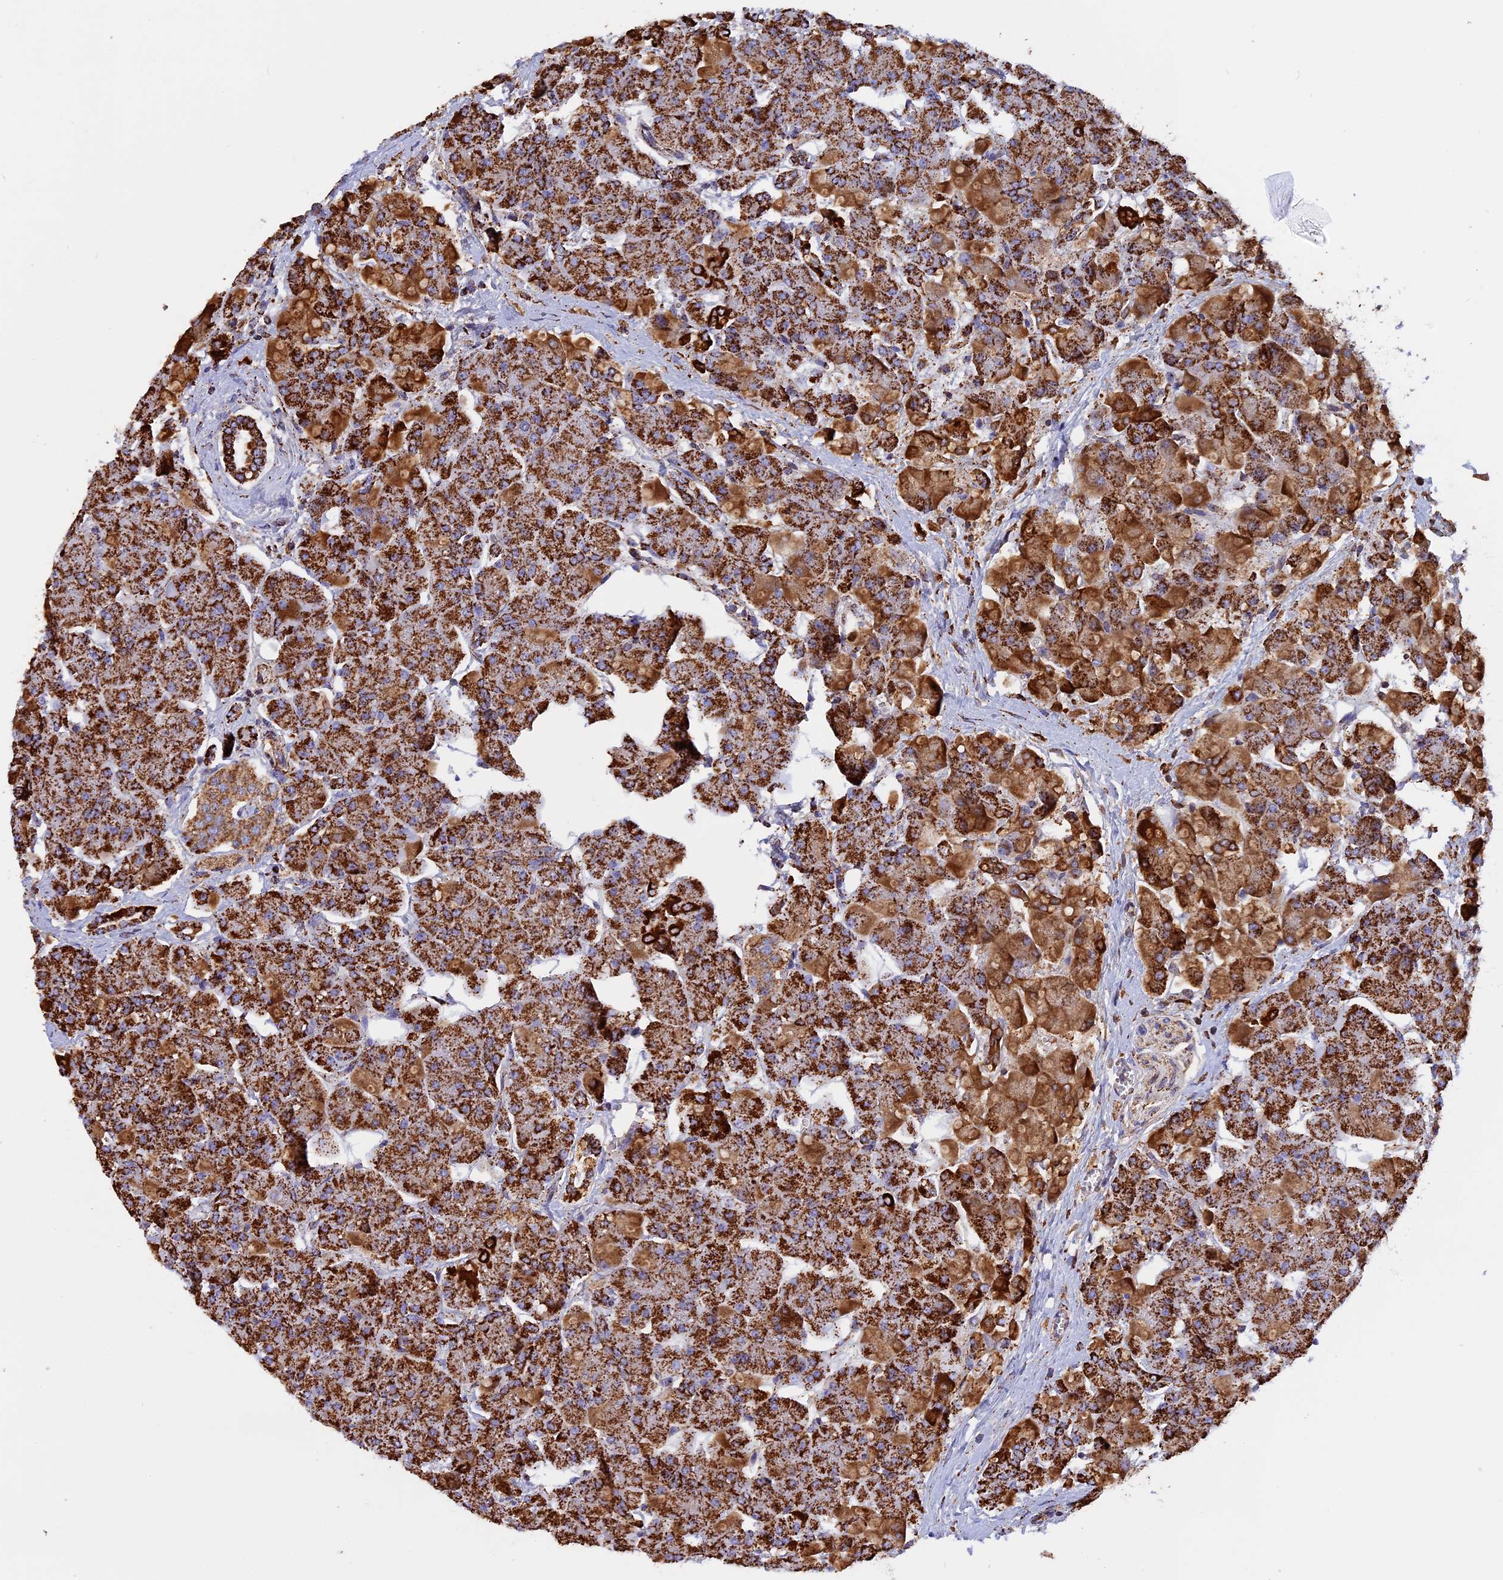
{"staining": {"intensity": "strong", "quantity": "25%-75%", "location": "cytoplasmic/membranous"}, "tissue": "pancreas", "cell_type": "Exocrine glandular cells", "image_type": "normal", "snomed": [{"axis": "morphology", "description": "Normal tissue, NOS"}, {"axis": "topography", "description": "Pancreas"}], "caption": "Brown immunohistochemical staining in normal human pancreas demonstrates strong cytoplasmic/membranous positivity in about 25%-75% of exocrine glandular cells. The staining is performed using DAB (3,3'-diaminobenzidine) brown chromogen to label protein expression. The nuclei are counter-stained blue using hematoxylin.", "gene": "KCNG1", "patient": {"sex": "male", "age": 66}}